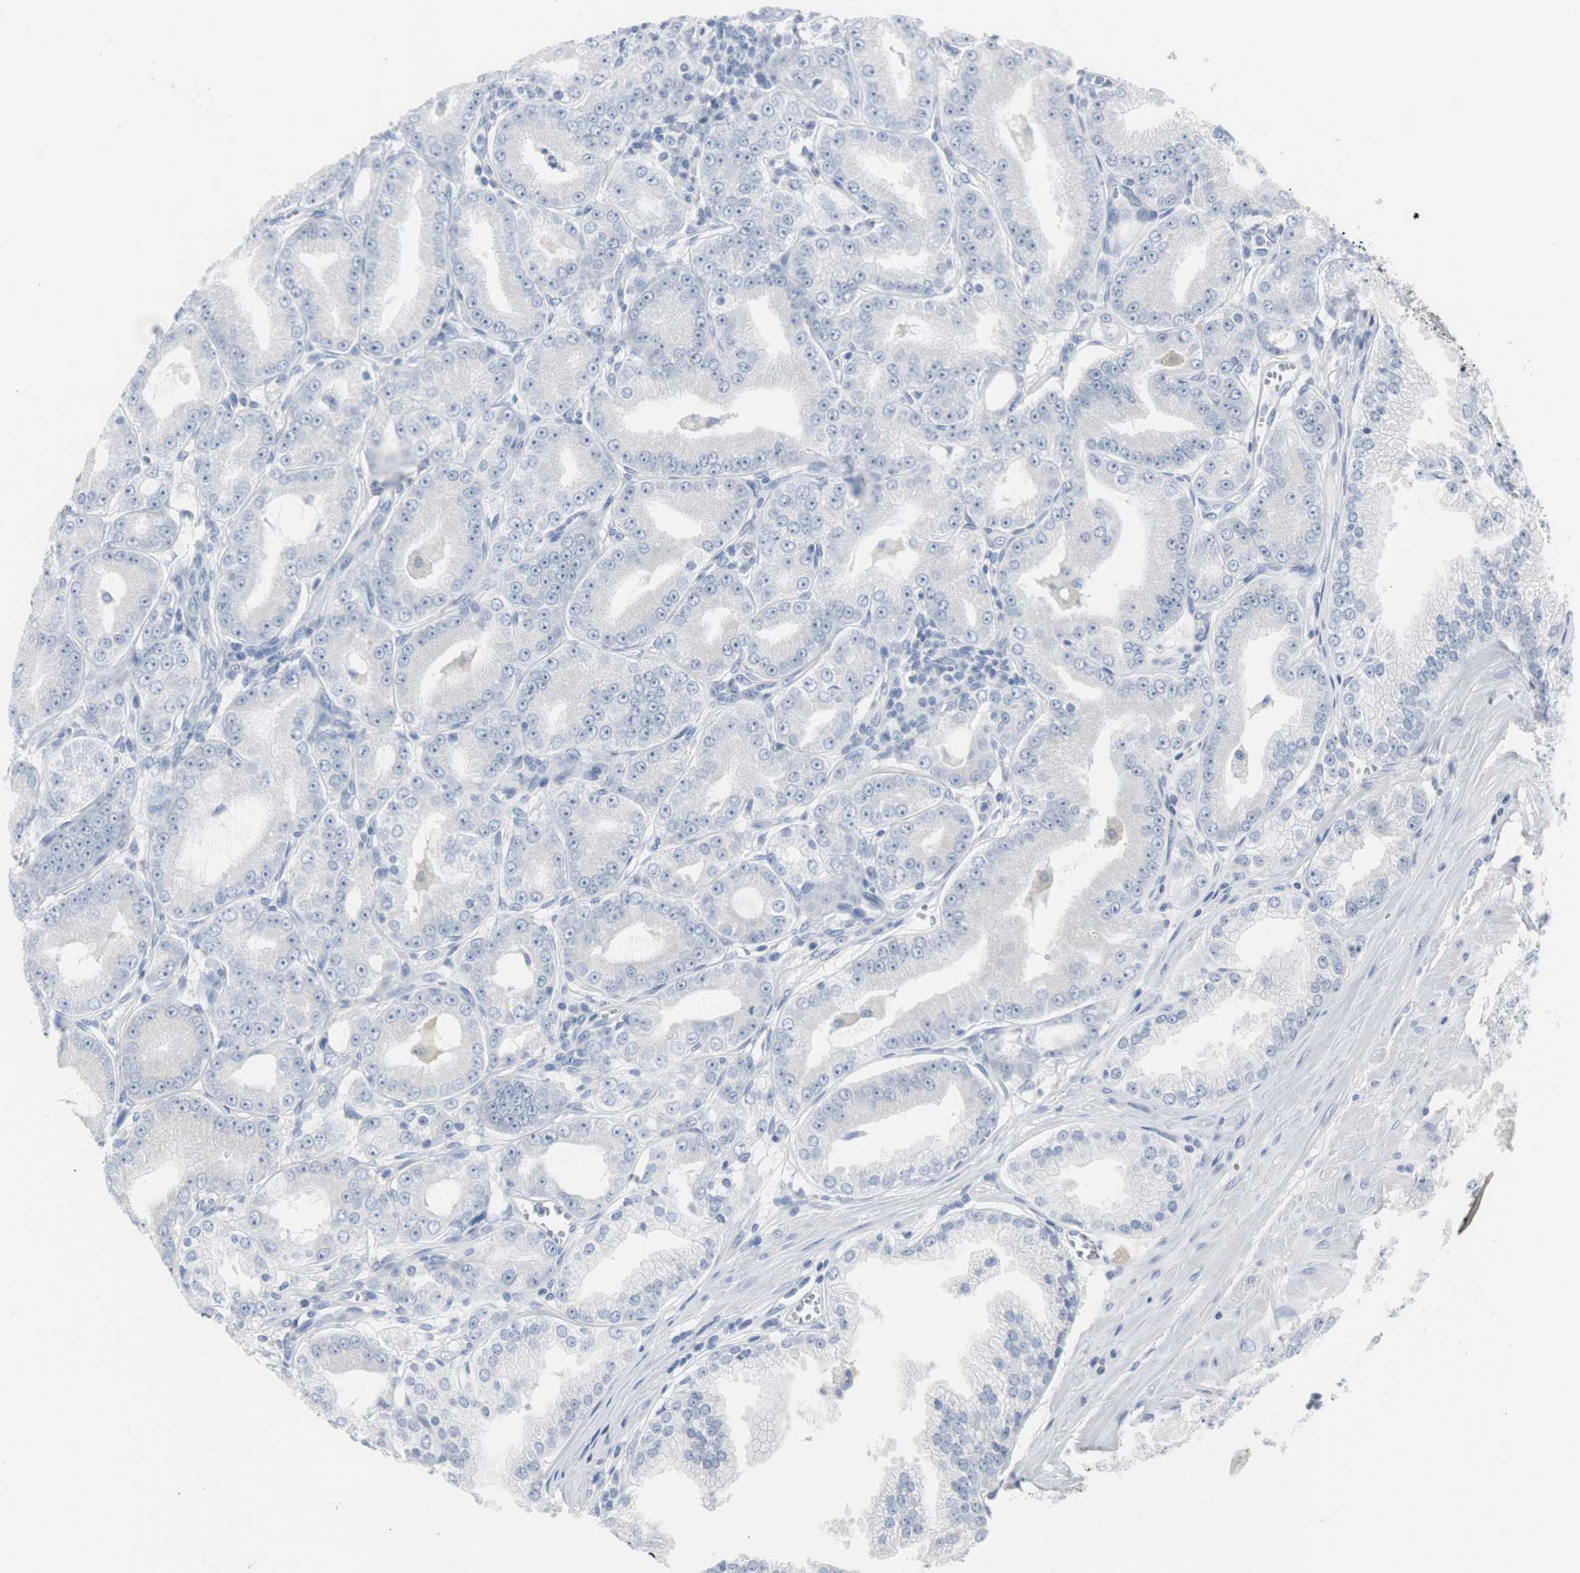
{"staining": {"intensity": "negative", "quantity": "none", "location": "none"}, "tissue": "prostate cancer", "cell_type": "Tumor cells", "image_type": "cancer", "snomed": [{"axis": "morphology", "description": "Adenocarcinoma, High grade"}, {"axis": "topography", "description": "Prostate"}], "caption": "The histopathology image shows no staining of tumor cells in prostate cancer (adenocarcinoma (high-grade)). (IHC, brightfield microscopy, high magnification).", "gene": "S100A7", "patient": {"sex": "male", "age": 61}}